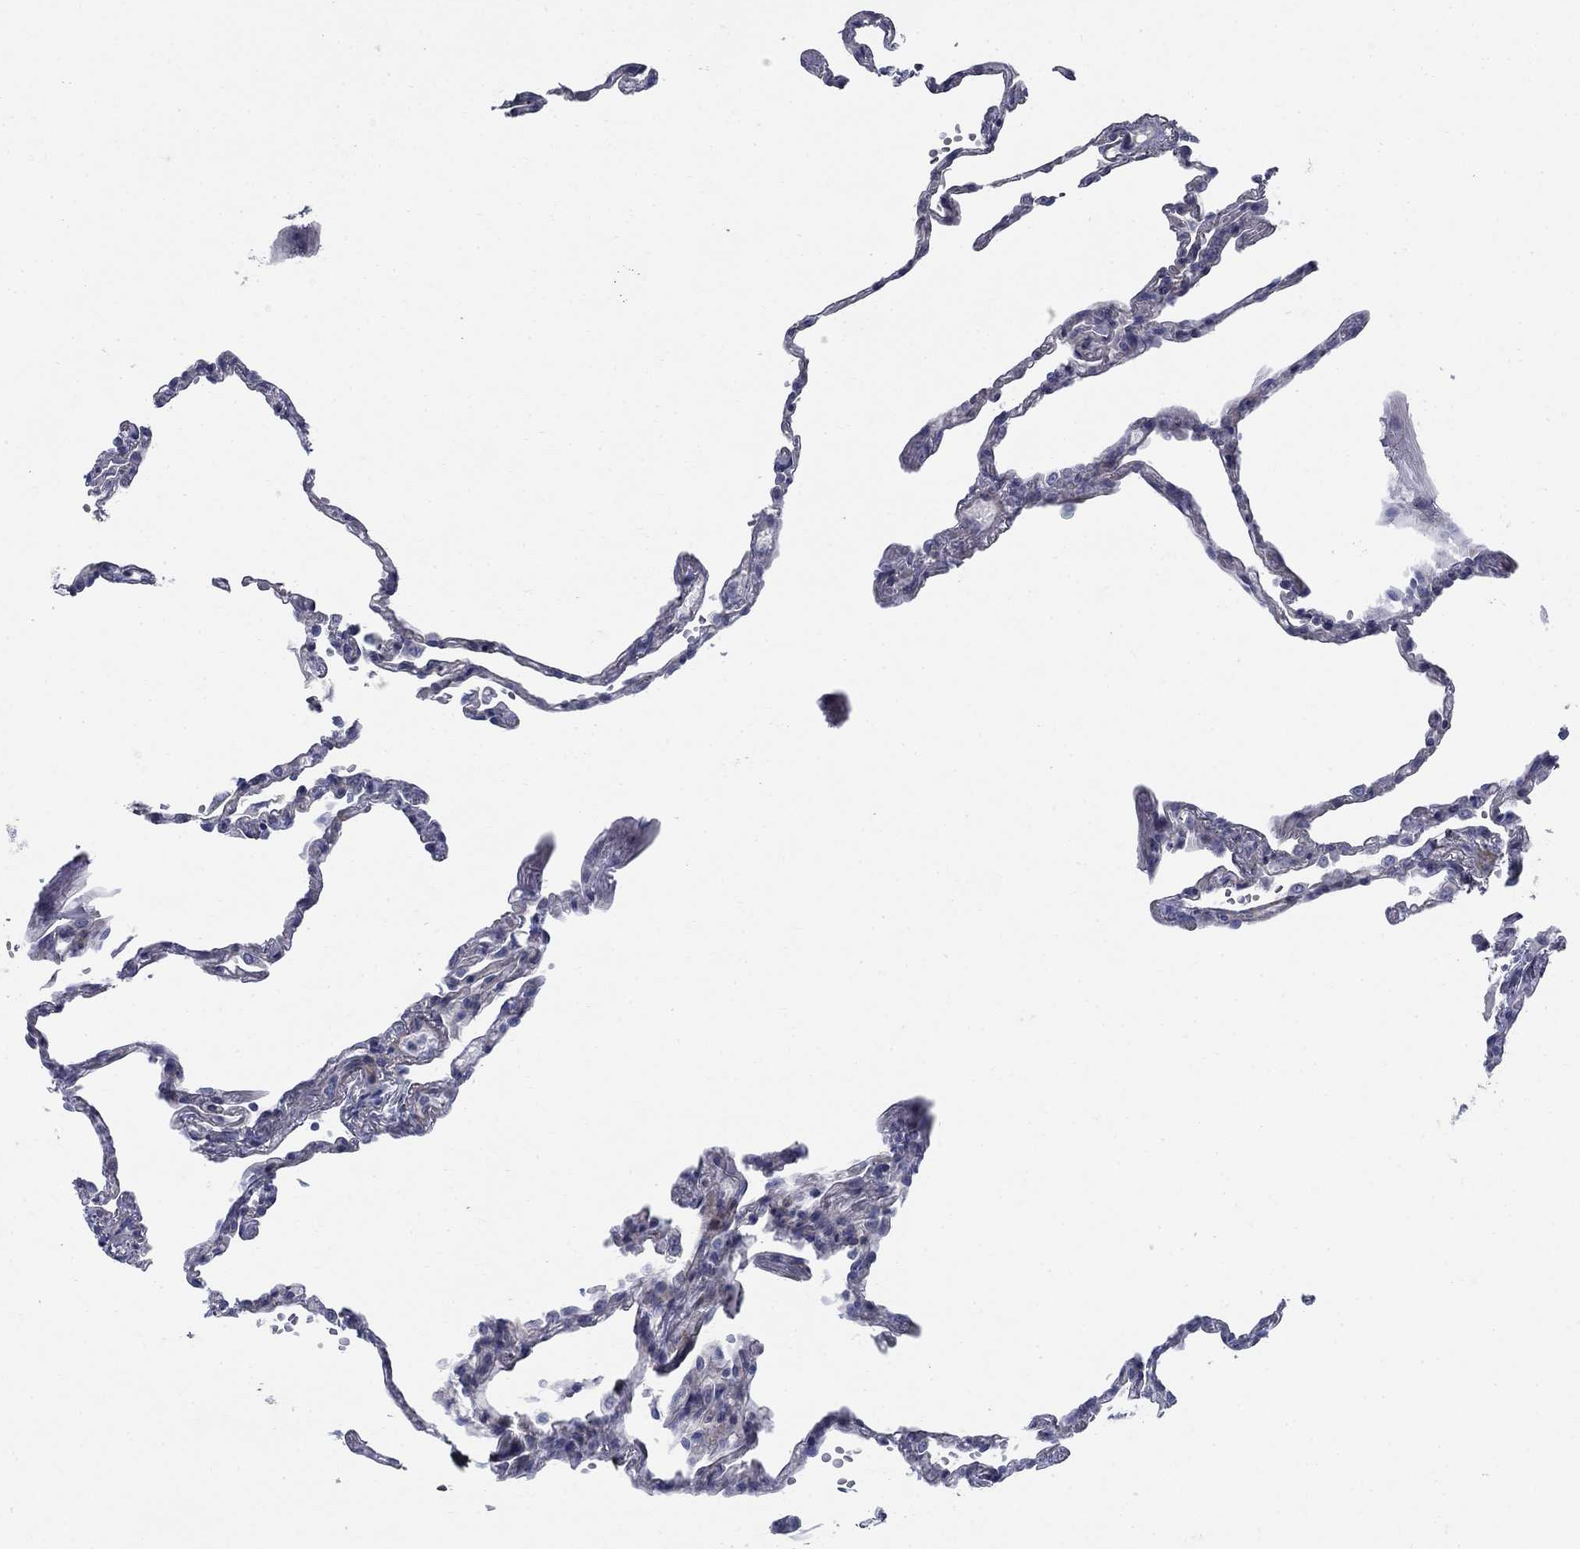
{"staining": {"intensity": "negative", "quantity": "none", "location": "none"}, "tissue": "lung", "cell_type": "Alveolar cells", "image_type": "normal", "snomed": [{"axis": "morphology", "description": "Normal tissue, NOS"}, {"axis": "topography", "description": "Lung"}], "caption": "Immunohistochemistry (IHC) of normal lung exhibits no staining in alveolar cells. (DAB (3,3'-diaminobenzidine) IHC with hematoxylin counter stain).", "gene": "DNER", "patient": {"sex": "male", "age": 78}}